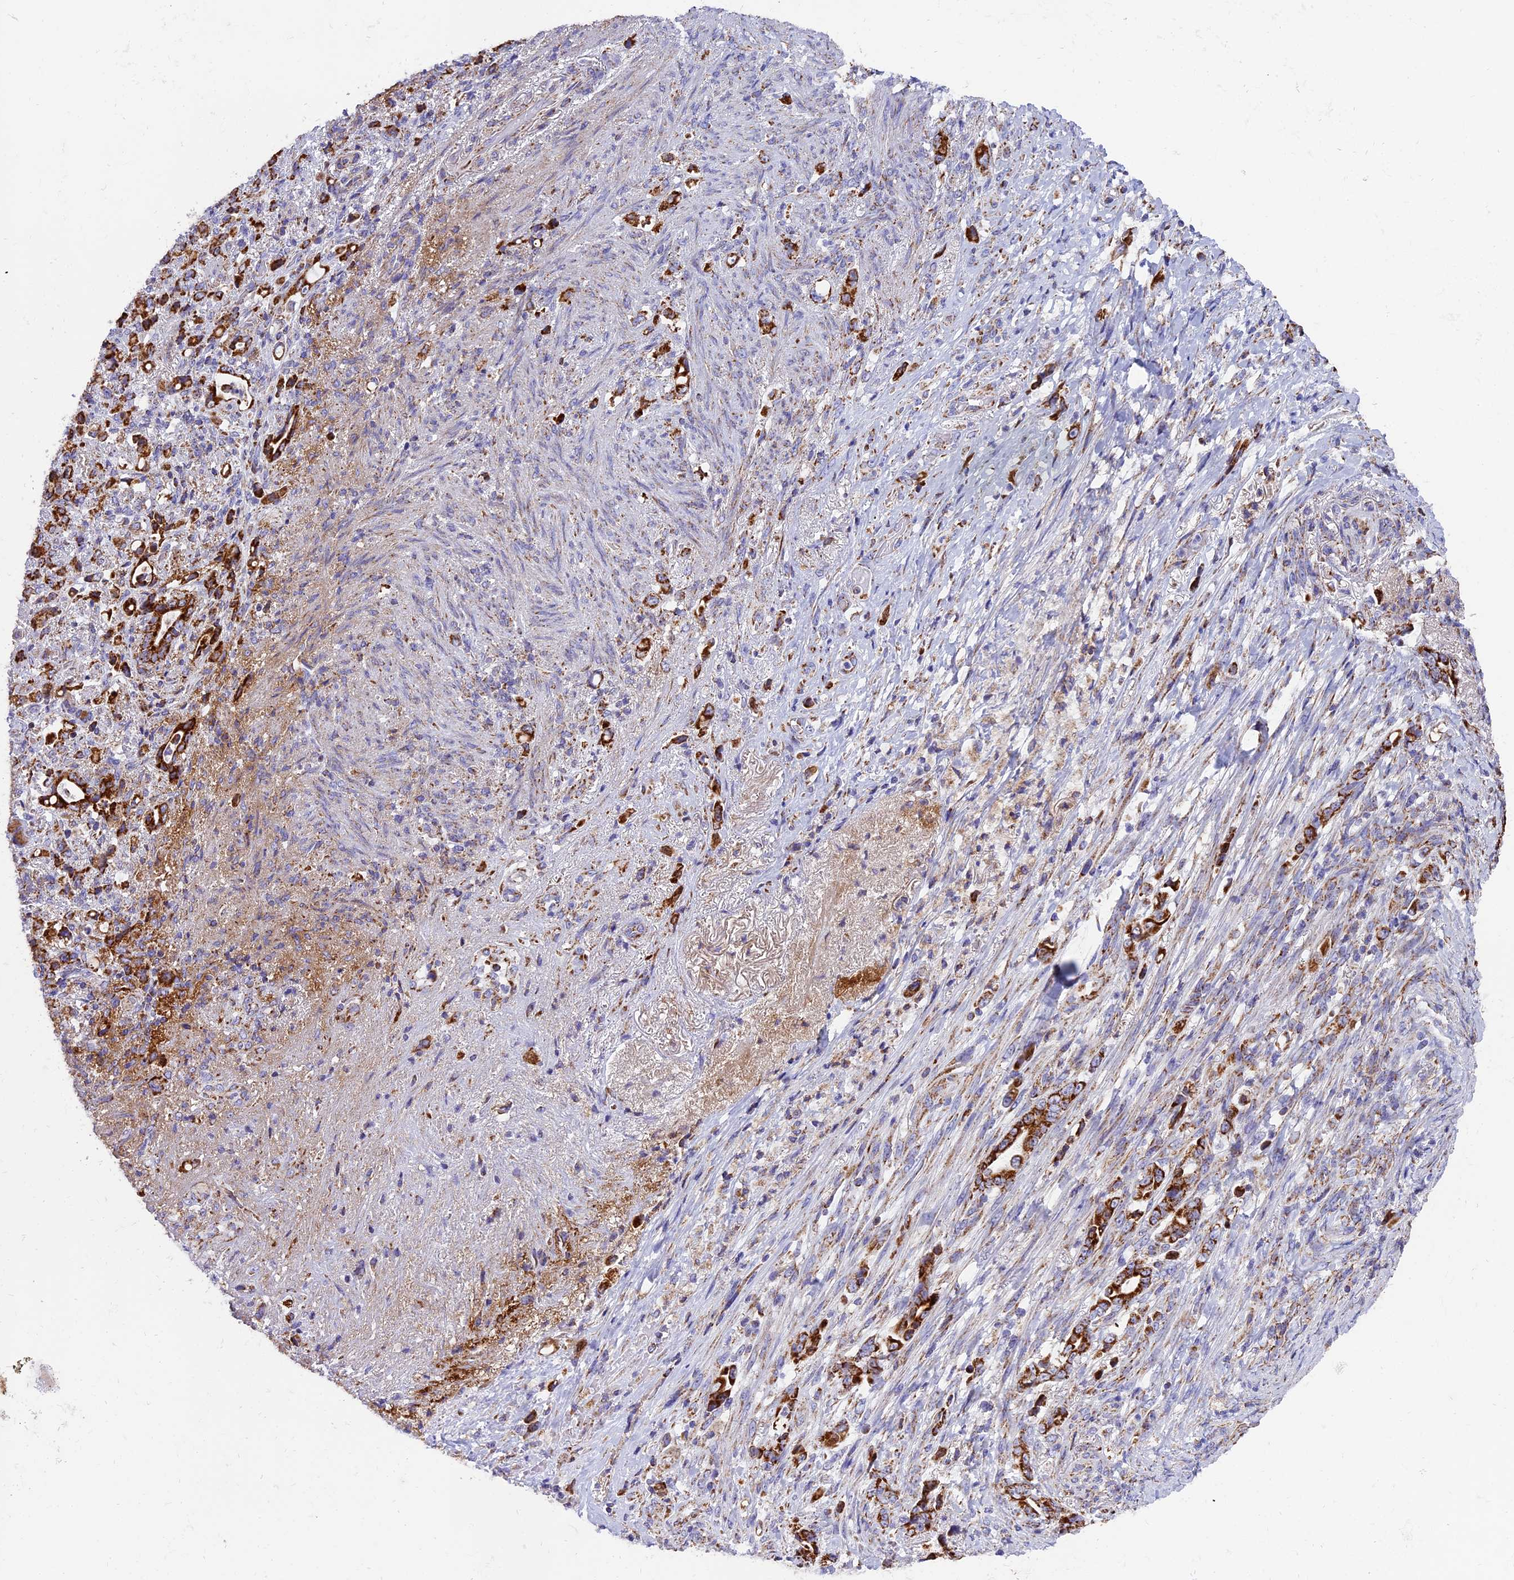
{"staining": {"intensity": "strong", "quantity": ">75%", "location": "cytoplasmic/membranous"}, "tissue": "stomach cancer", "cell_type": "Tumor cells", "image_type": "cancer", "snomed": [{"axis": "morphology", "description": "Normal tissue, NOS"}, {"axis": "morphology", "description": "Adenocarcinoma, NOS"}, {"axis": "topography", "description": "Stomach"}], "caption": "Stomach cancer (adenocarcinoma) stained with a protein marker shows strong staining in tumor cells.", "gene": "MRPS34", "patient": {"sex": "female", "age": 79}}